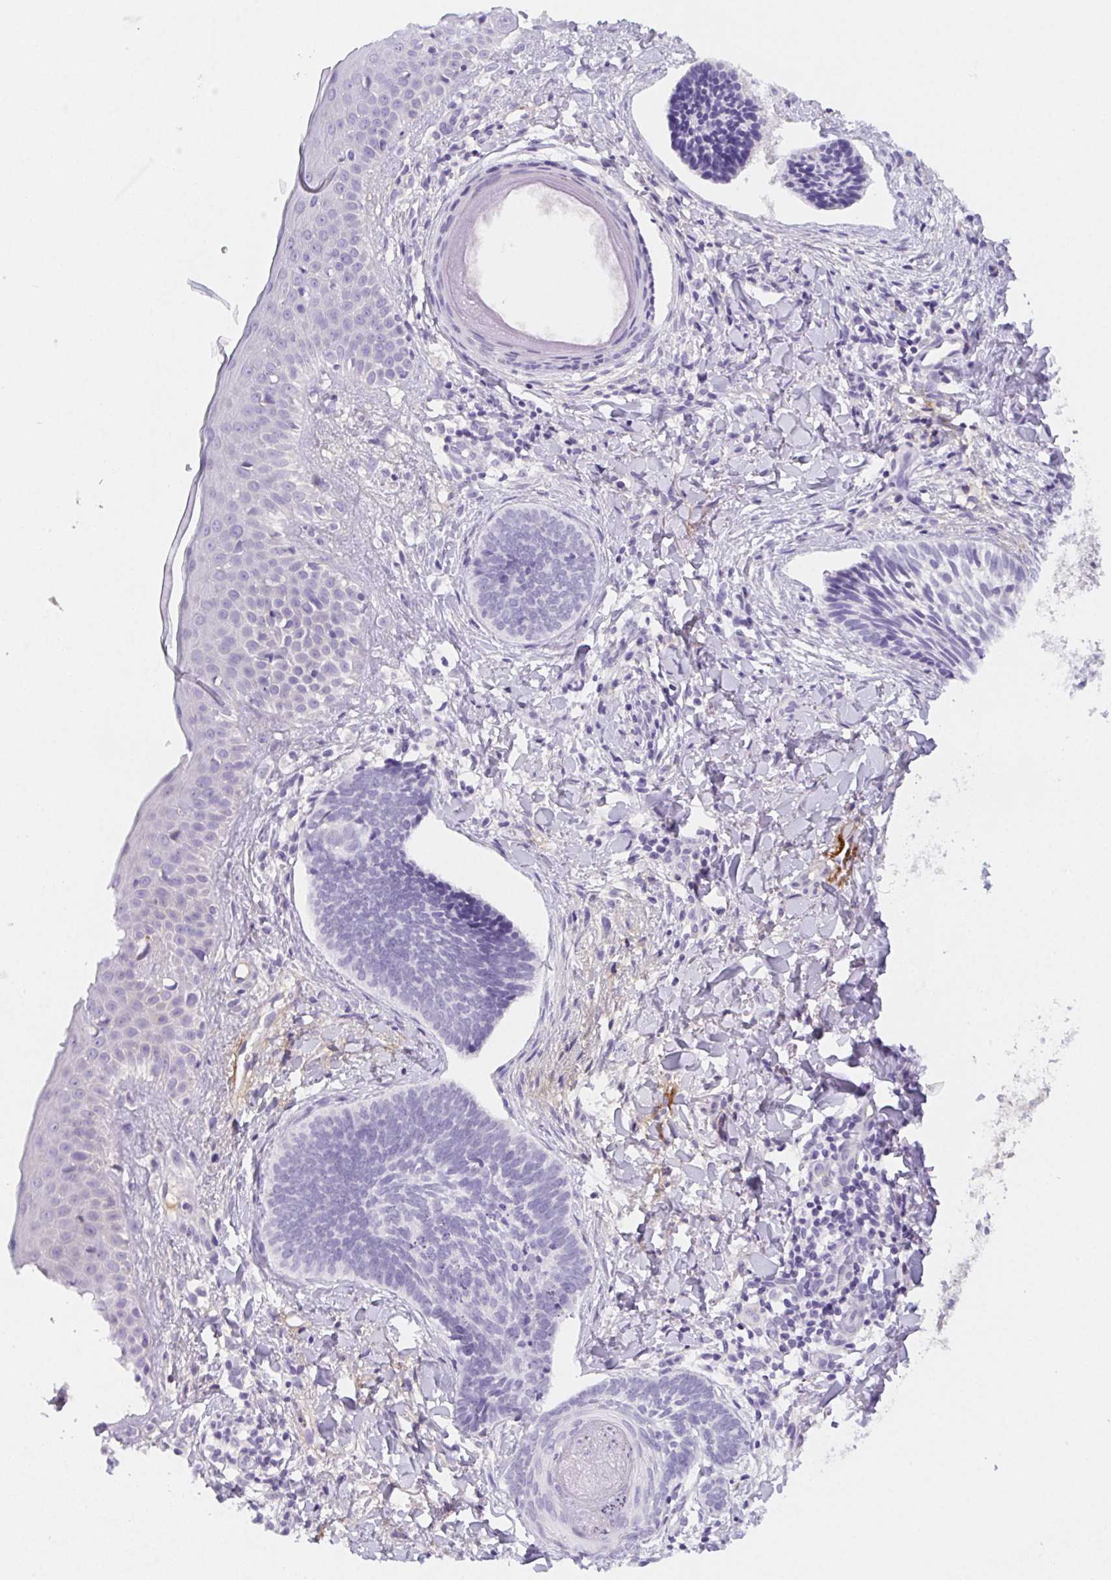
{"staining": {"intensity": "negative", "quantity": "none", "location": "none"}, "tissue": "skin cancer", "cell_type": "Tumor cells", "image_type": "cancer", "snomed": [{"axis": "morphology", "description": "Normal tissue, NOS"}, {"axis": "morphology", "description": "Basal cell carcinoma"}, {"axis": "topography", "description": "Skin"}], "caption": "The IHC histopathology image has no significant expression in tumor cells of basal cell carcinoma (skin) tissue.", "gene": "ITIH2", "patient": {"sex": "male", "age": 46}}